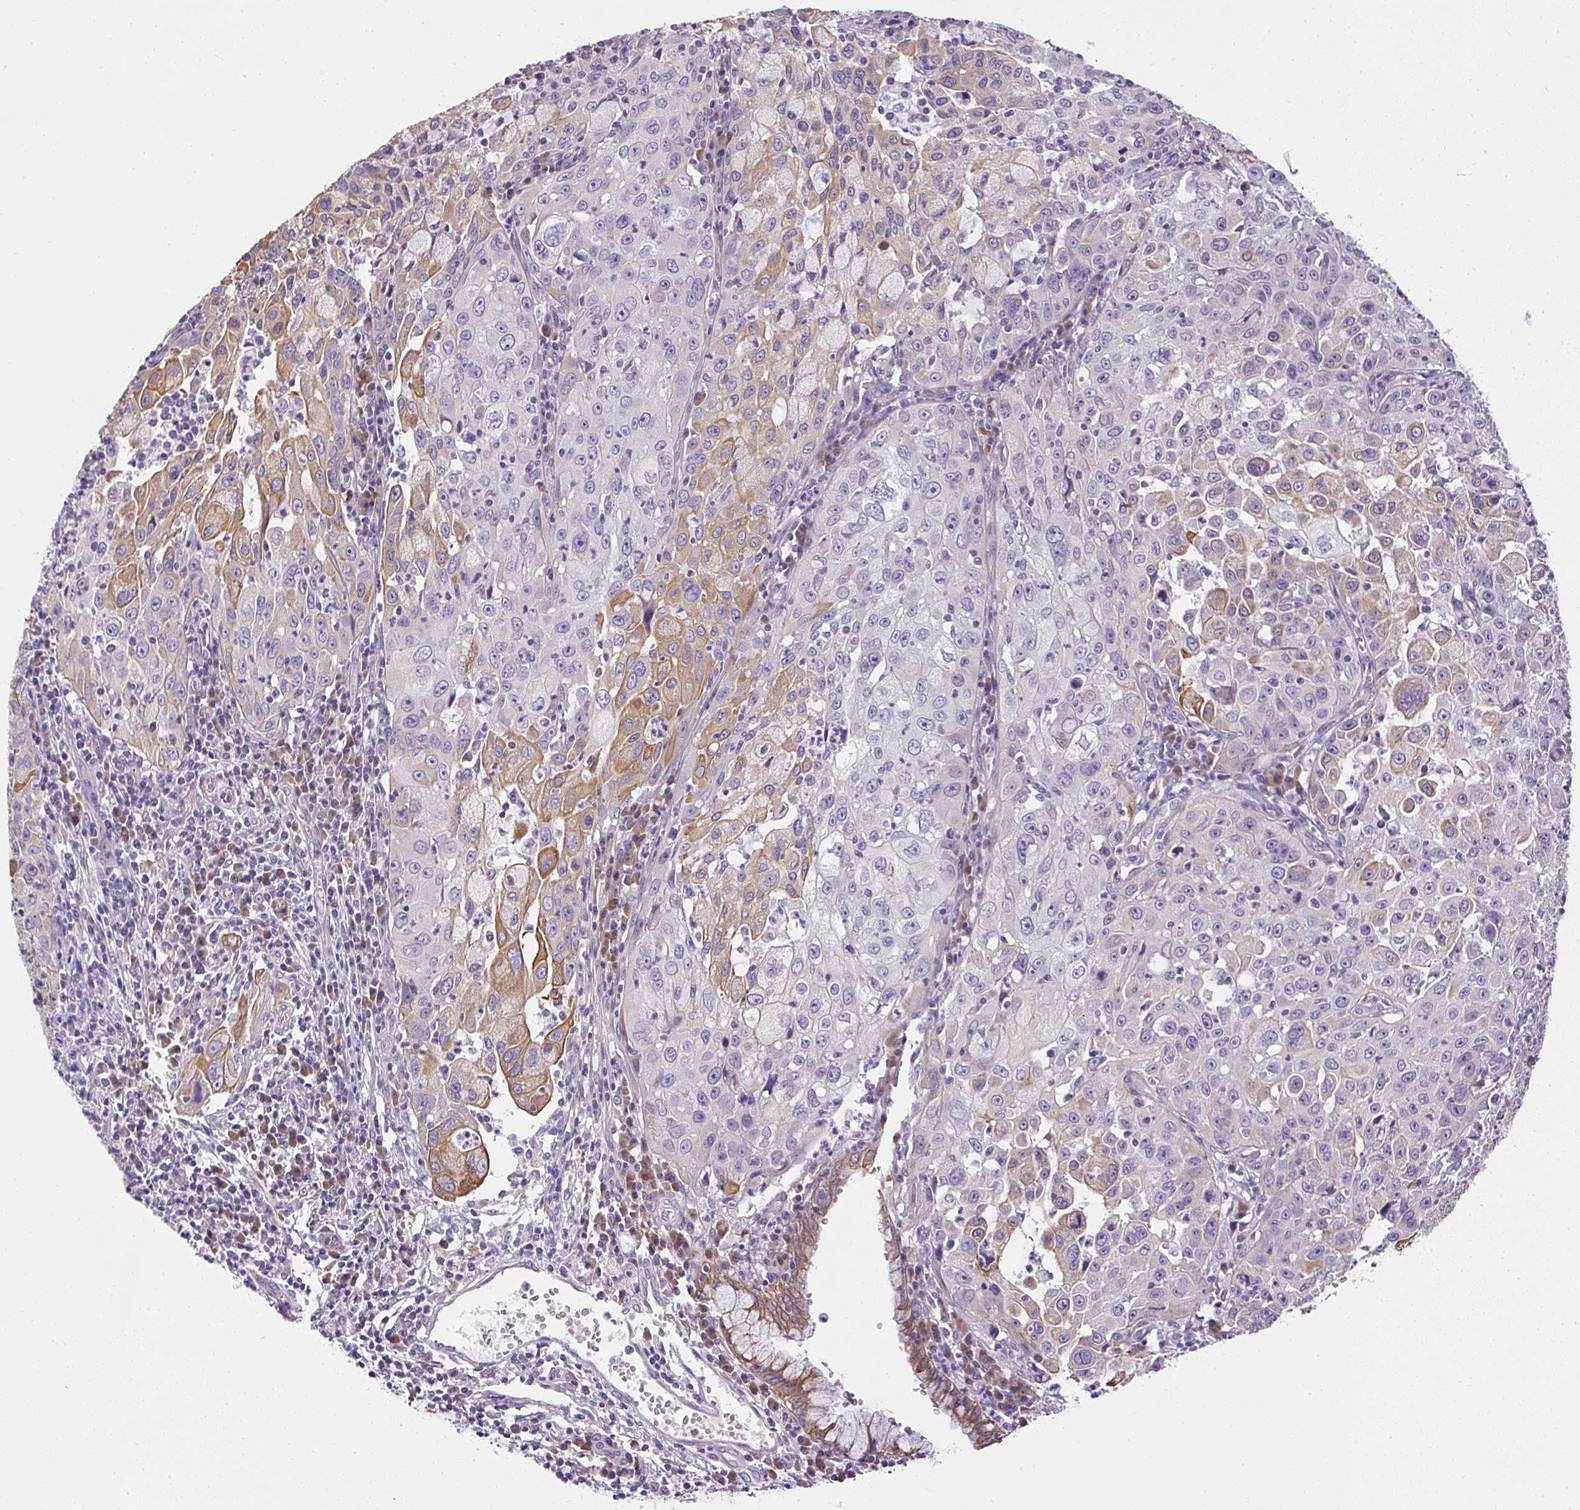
{"staining": {"intensity": "moderate", "quantity": "<25%", "location": "cytoplasmic/membranous"}, "tissue": "cervical cancer", "cell_type": "Tumor cells", "image_type": "cancer", "snomed": [{"axis": "morphology", "description": "Squamous cell carcinoma, NOS"}, {"axis": "topography", "description": "Cervix"}], "caption": "Protein staining by immunohistochemistry demonstrates moderate cytoplasmic/membranous positivity in approximately <25% of tumor cells in cervical cancer.", "gene": "FAM149A", "patient": {"sex": "female", "age": 42}}